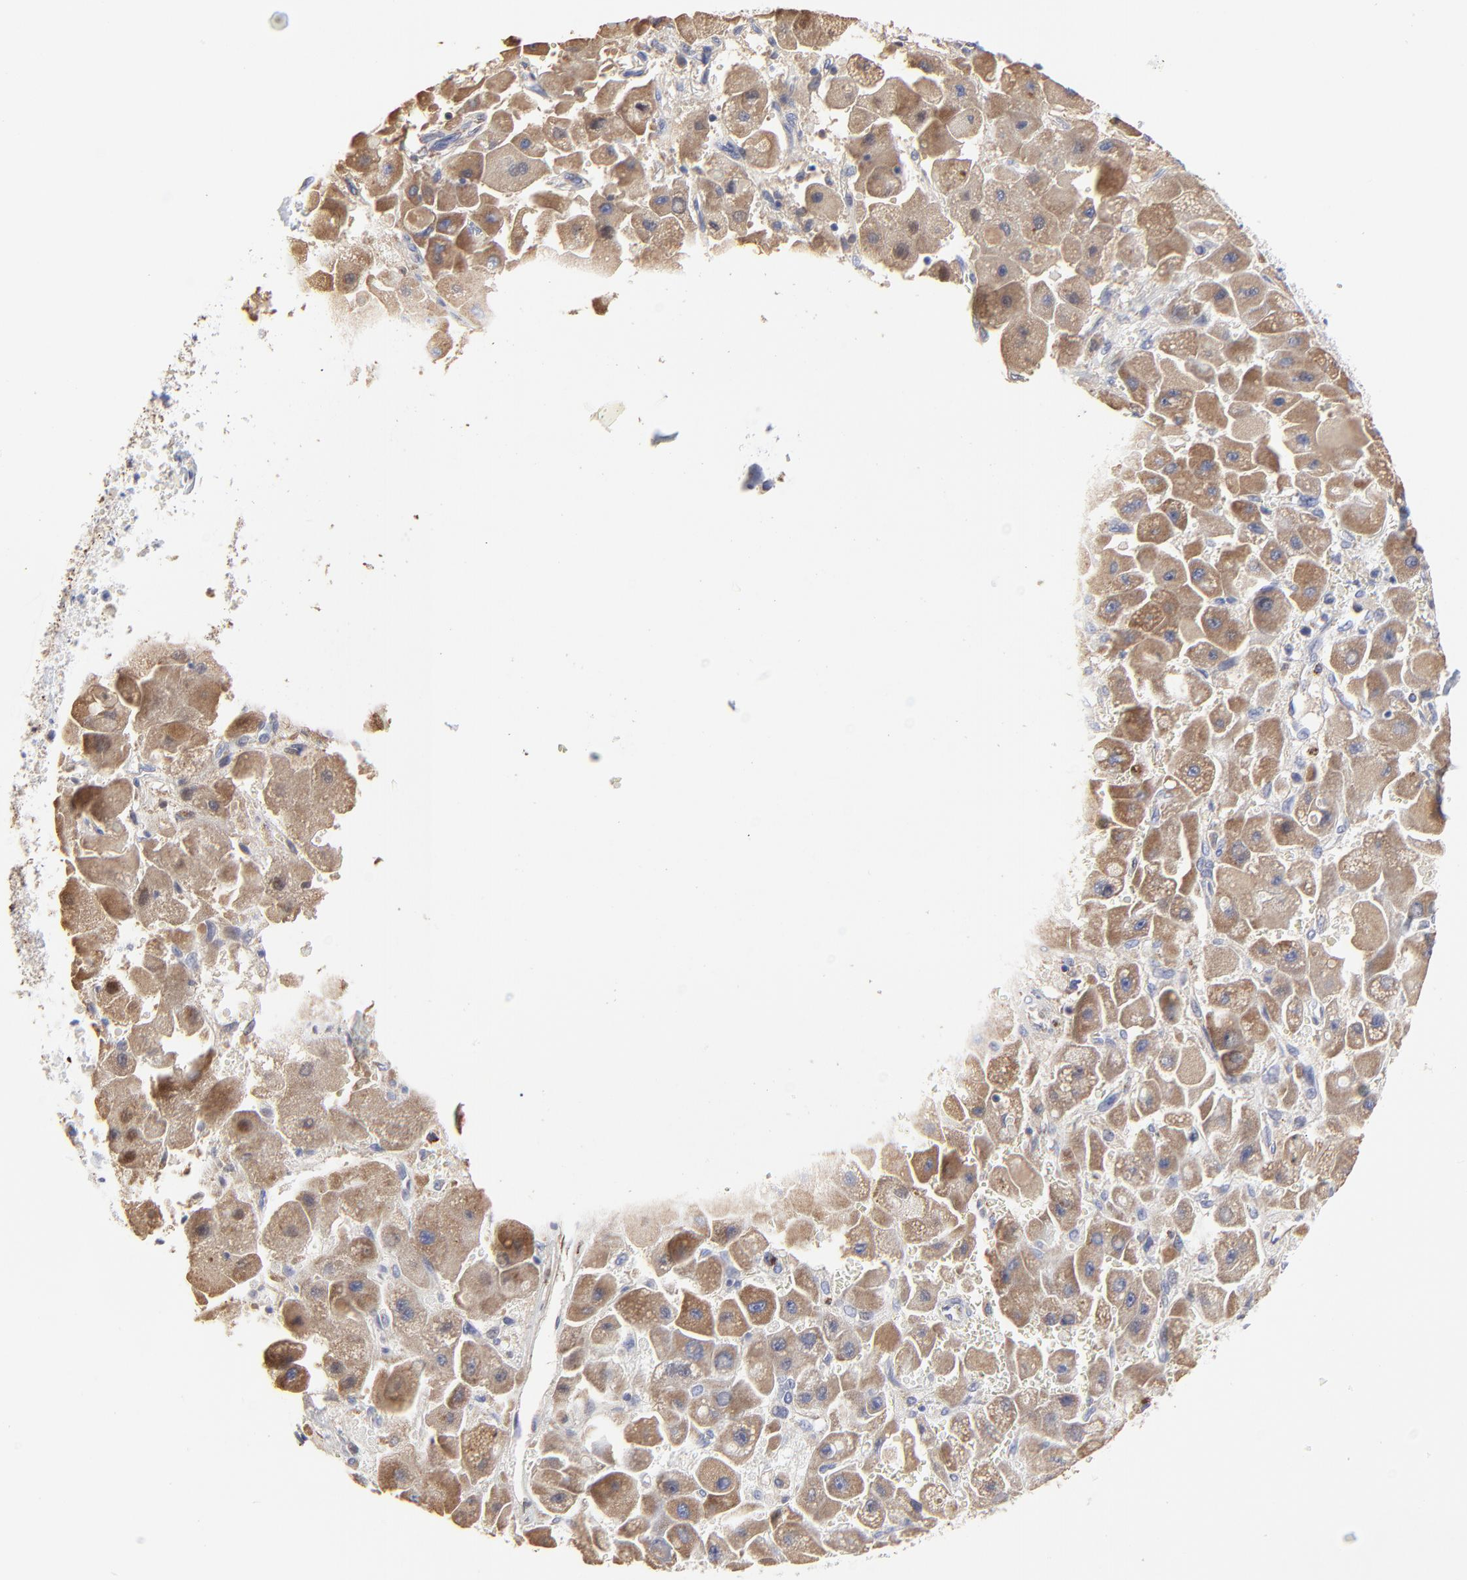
{"staining": {"intensity": "moderate", "quantity": ">75%", "location": "cytoplasmic/membranous"}, "tissue": "liver cancer", "cell_type": "Tumor cells", "image_type": "cancer", "snomed": [{"axis": "morphology", "description": "Carcinoma, Hepatocellular, NOS"}, {"axis": "topography", "description": "Liver"}], "caption": "Moderate cytoplasmic/membranous staining for a protein is identified in approximately >75% of tumor cells of liver hepatocellular carcinoma using immunohistochemistry.", "gene": "PINK1", "patient": {"sex": "male", "age": 24}}